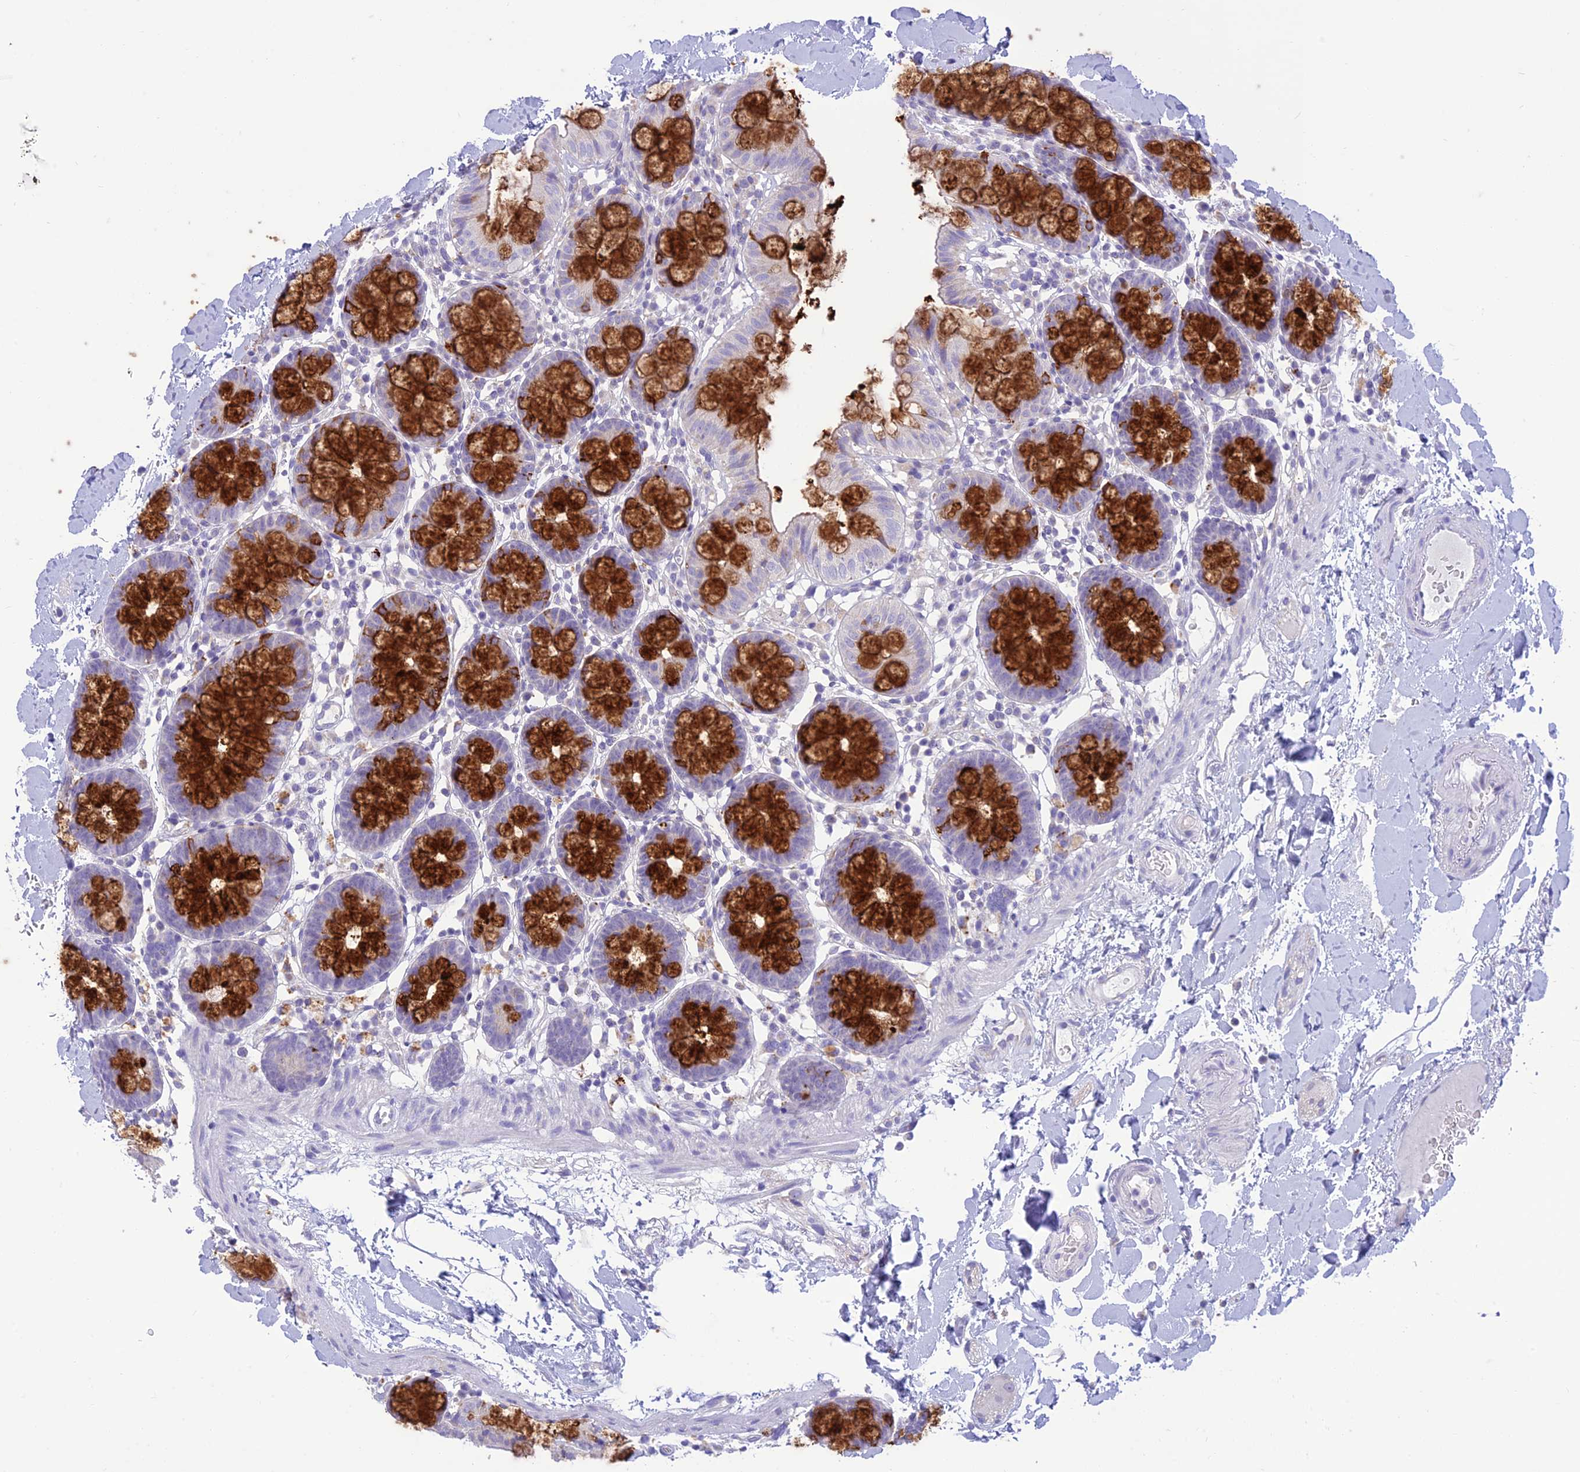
{"staining": {"intensity": "negative", "quantity": "none", "location": "none"}, "tissue": "colon", "cell_type": "Endothelial cells", "image_type": "normal", "snomed": [{"axis": "morphology", "description": "Normal tissue, NOS"}, {"axis": "topography", "description": "Colon"}], "caption": "Endothelial cells show no significant expression in benign colon. (Brightfield microscopy of DAB (3,3'-diaminobenzidine) immunohistochemistry at high magnification).", "gene": "DHDH", "patient": {"sex": "male", "age": 75}}